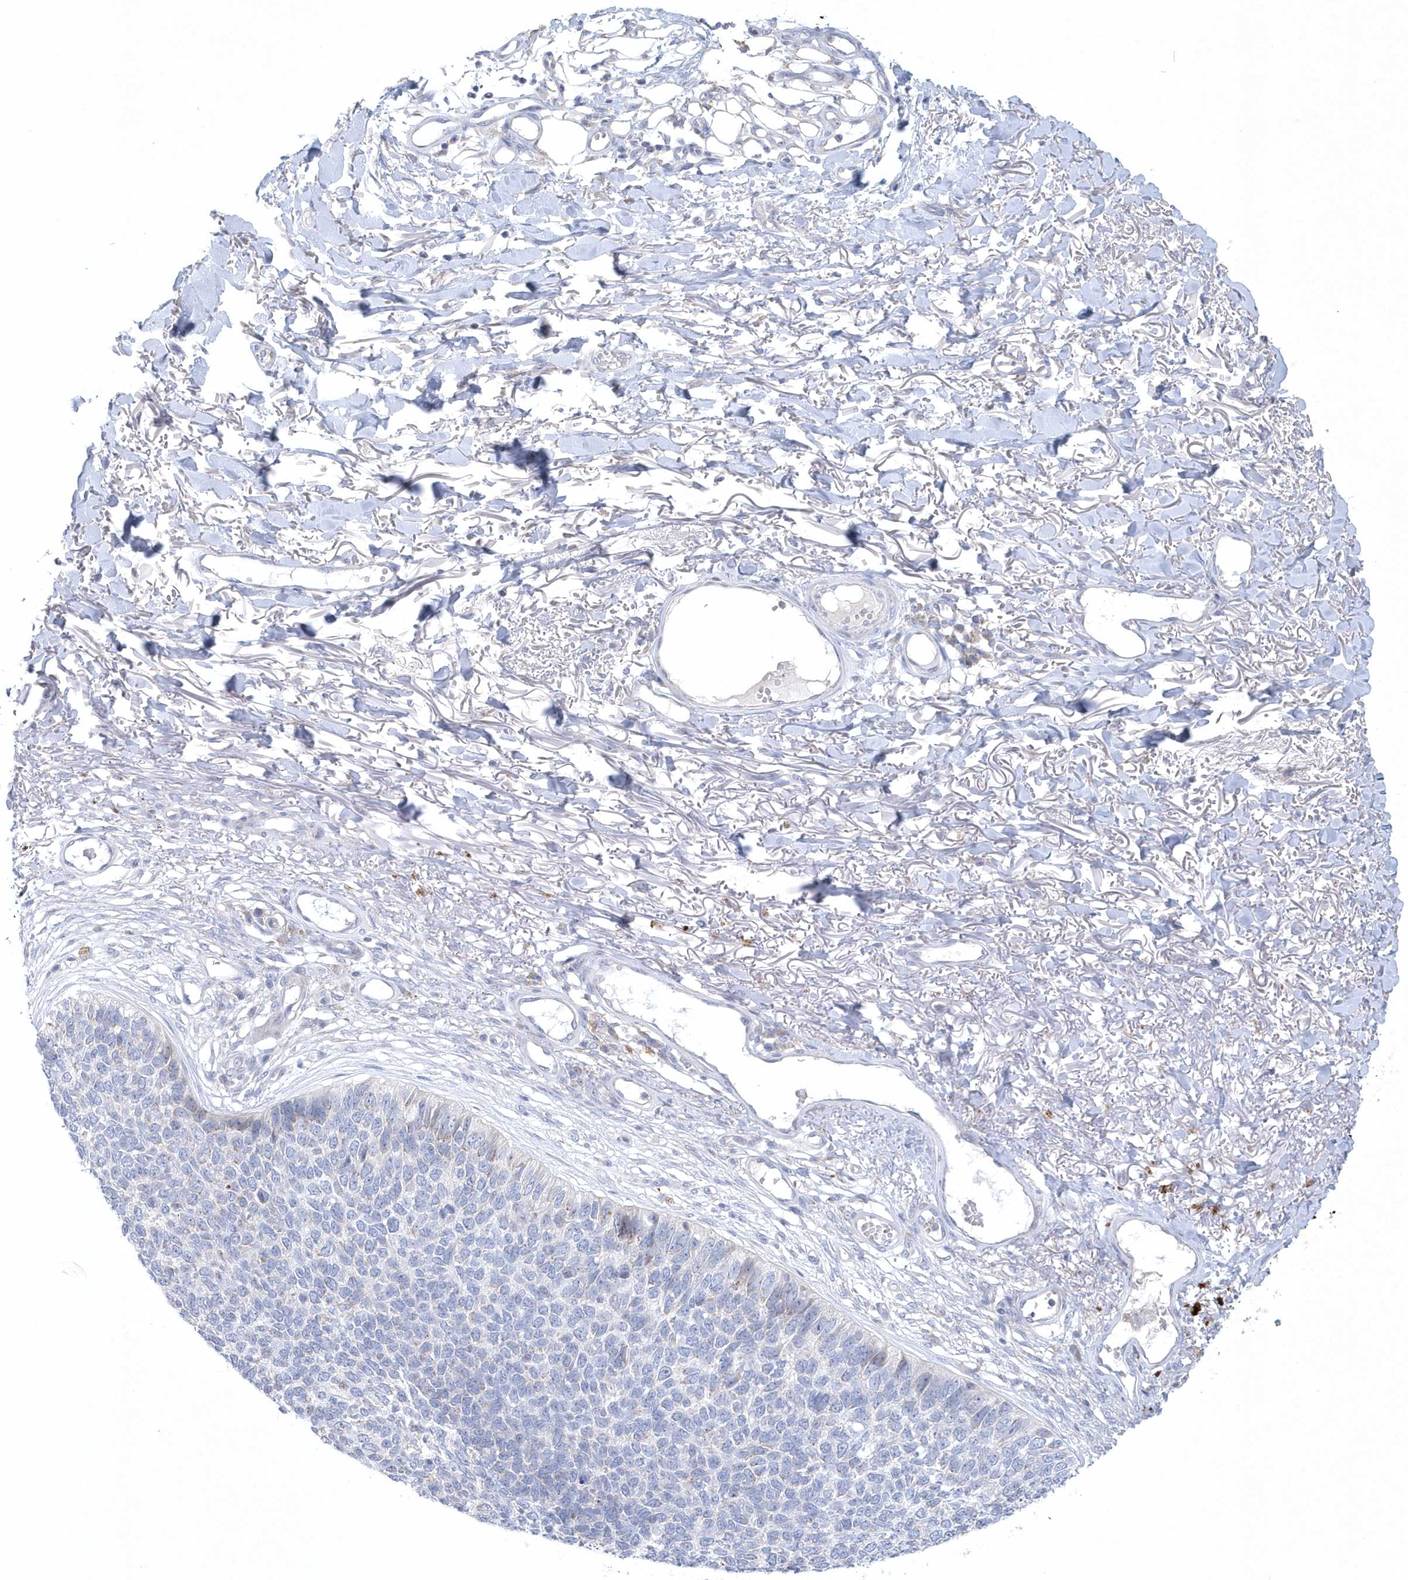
{"staining": {"intensity": "negative", "quantity": "none", "location": "none"}, "tissue": "skin cancer", "cell_type": "Tumor cells", "image_type": "cancer", "snomed": [{"axis": "morphology", "description": "Basal cell carcinoma"}, {"axis": "topography", "description": "Skin"}], "caption": "This is an IHC photomicrograph of basal cell carcinoma (skin). There is no staining in tumor cells.", "gene": "NIPAL1", "patient": {"sex": "female", "age": 84}}